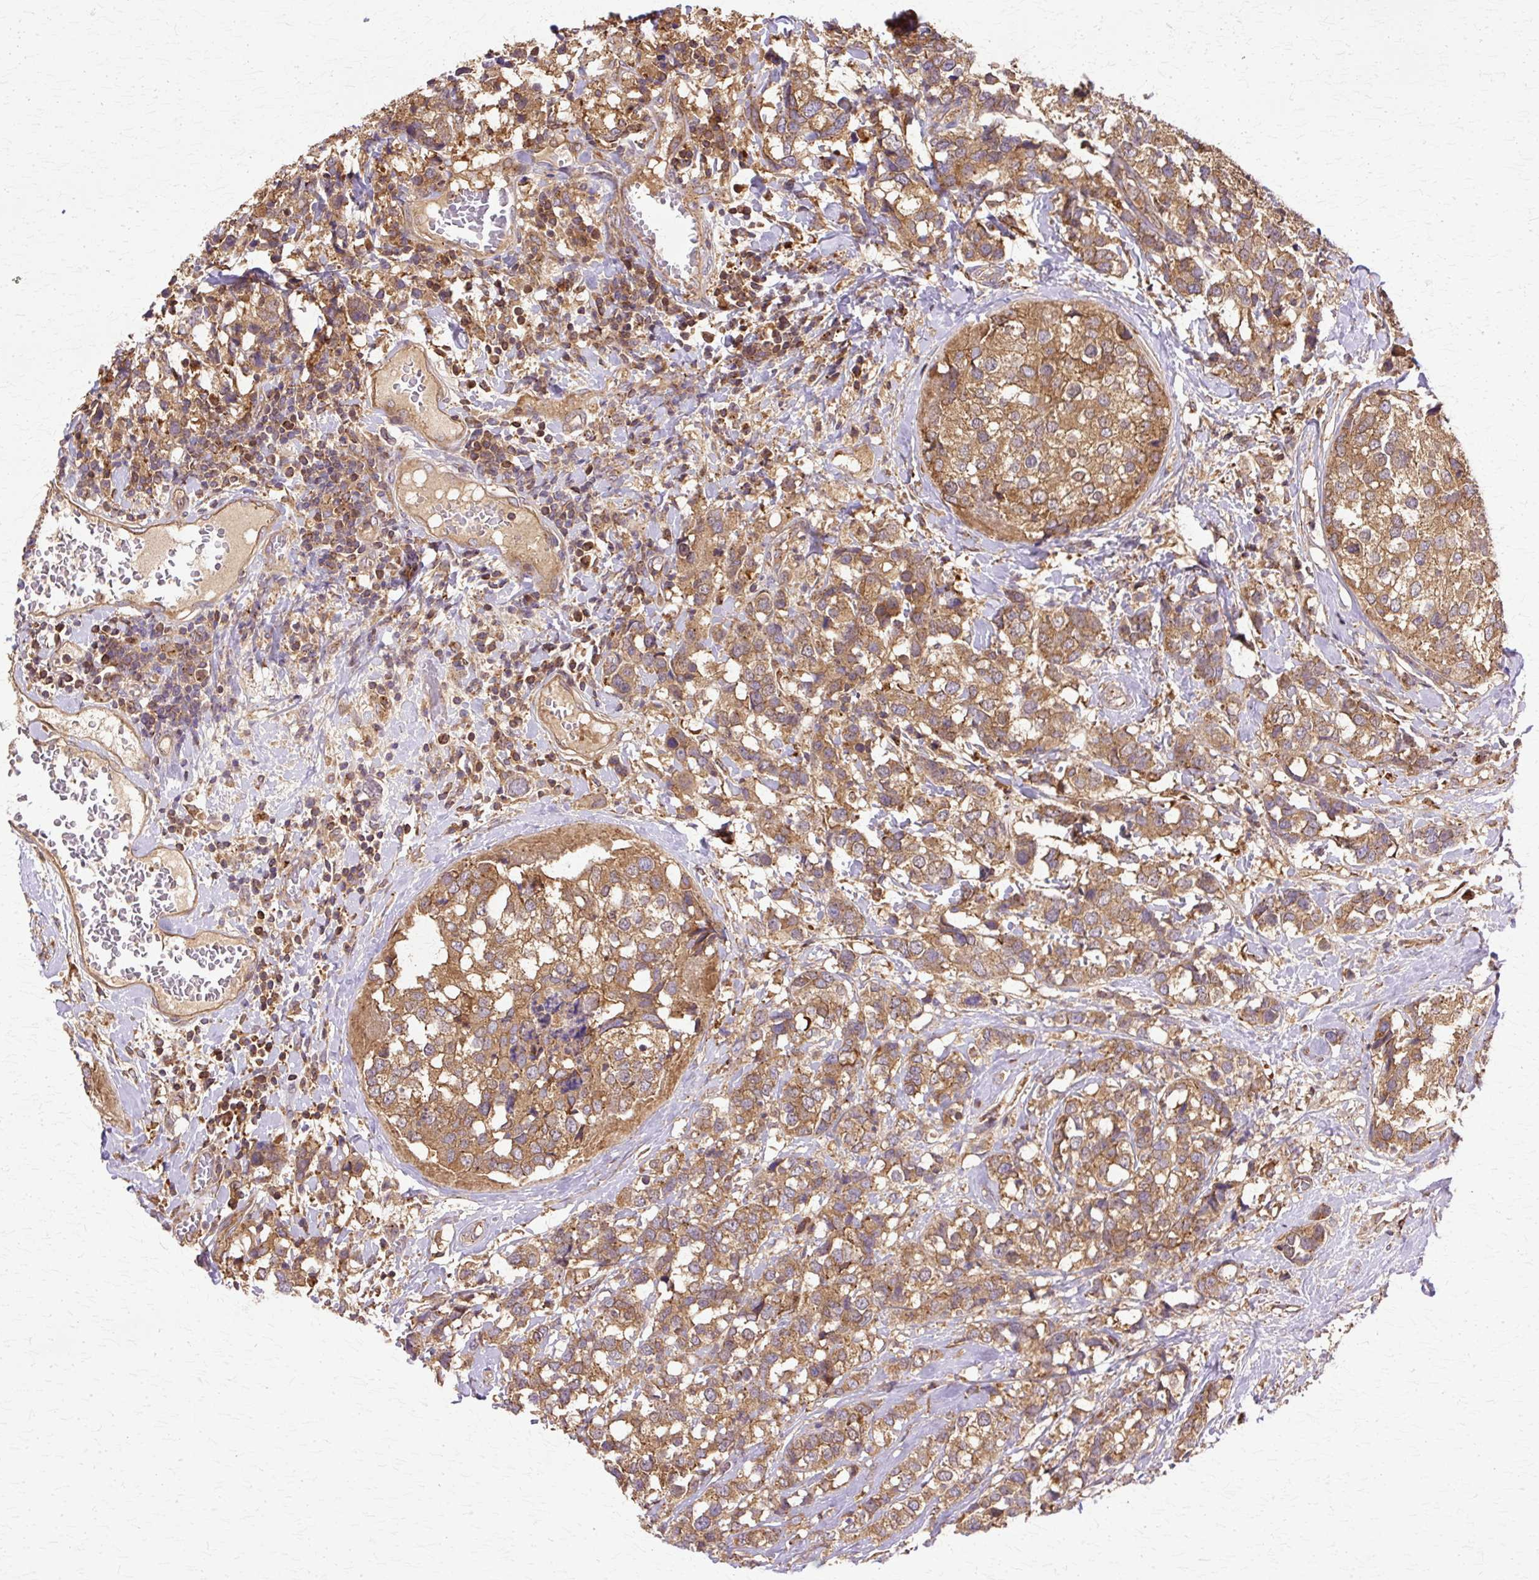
{"staining": {"intensity": "moderate", "quantity": ">75%", "location": "cytoplasmic/membranous"}, "tissue": "breast cancer", "cell_type": "Tumor cells", "image_type": "cancer", "snomed": [{"axis": "morphology", "description": "Lobular carcinoma"}, {"axis": "topography", "description": "Breast"}], "caption": "Breast cancer stained with a brown dye shows moderate cytoplasmic/membranous positive staining in approximately >75% of tumor cells.", "gene": "COPB1", "patient": {"sex": "female", "age": 59}}